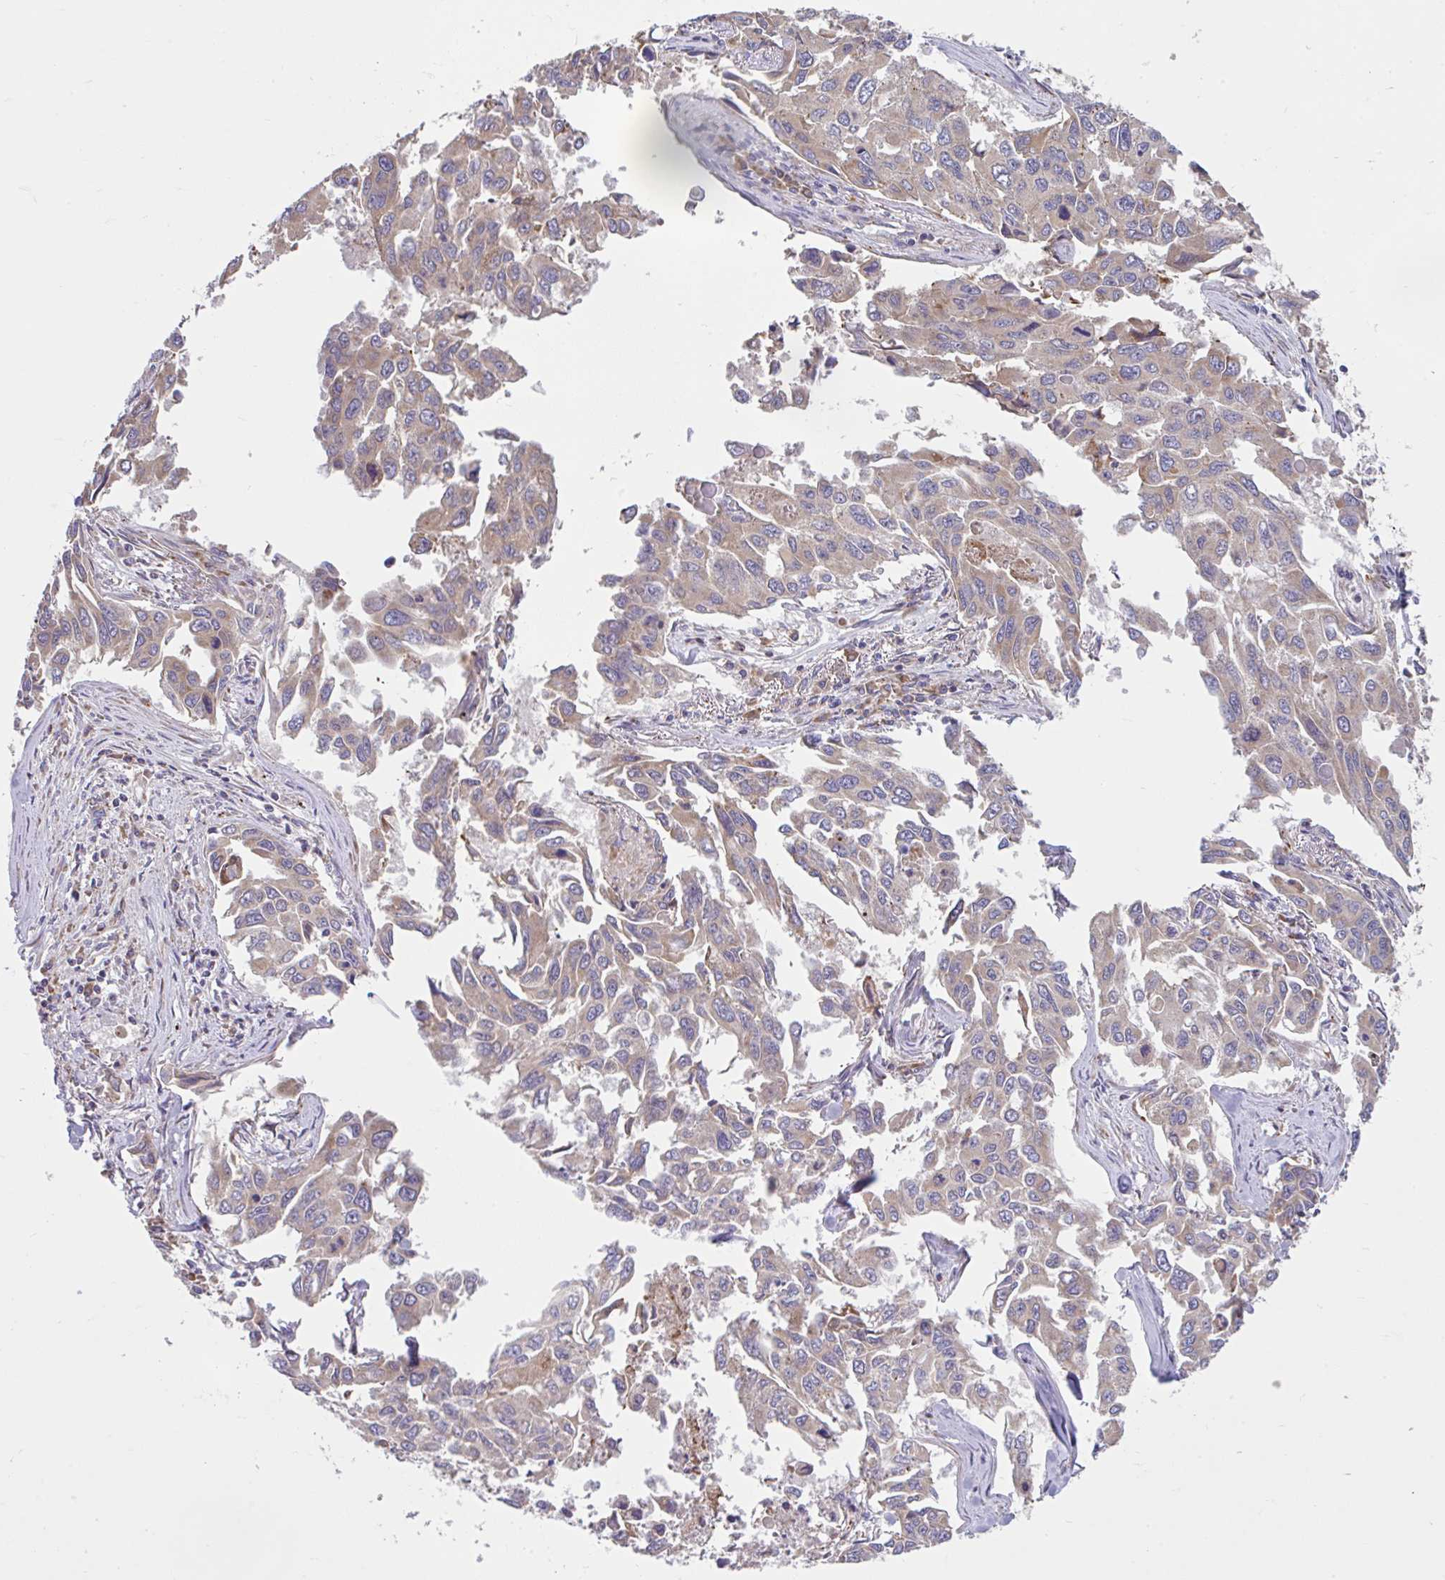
{"staining": {"intensity": "weak", "quantity": "25%-75%", "location": "cytoplasmic/membranous"}, "tissue": "lung cancer", "cell_type": "Tumor cells", "image_type": "cancer", "snomed": [{"axis": "morphology", "description": "Adenocarcinoma, NOS"}, {"axis": "topography", "description": "Lung"}], "caption": "Protein staining exhibits weak cytoplasmic/membranous staining in approximately 25%-75% of tumor cells in lung cancer (adenocarcinoma).", "gene": "RALBP1", "patient": {"sex": "male", "age": 64}}